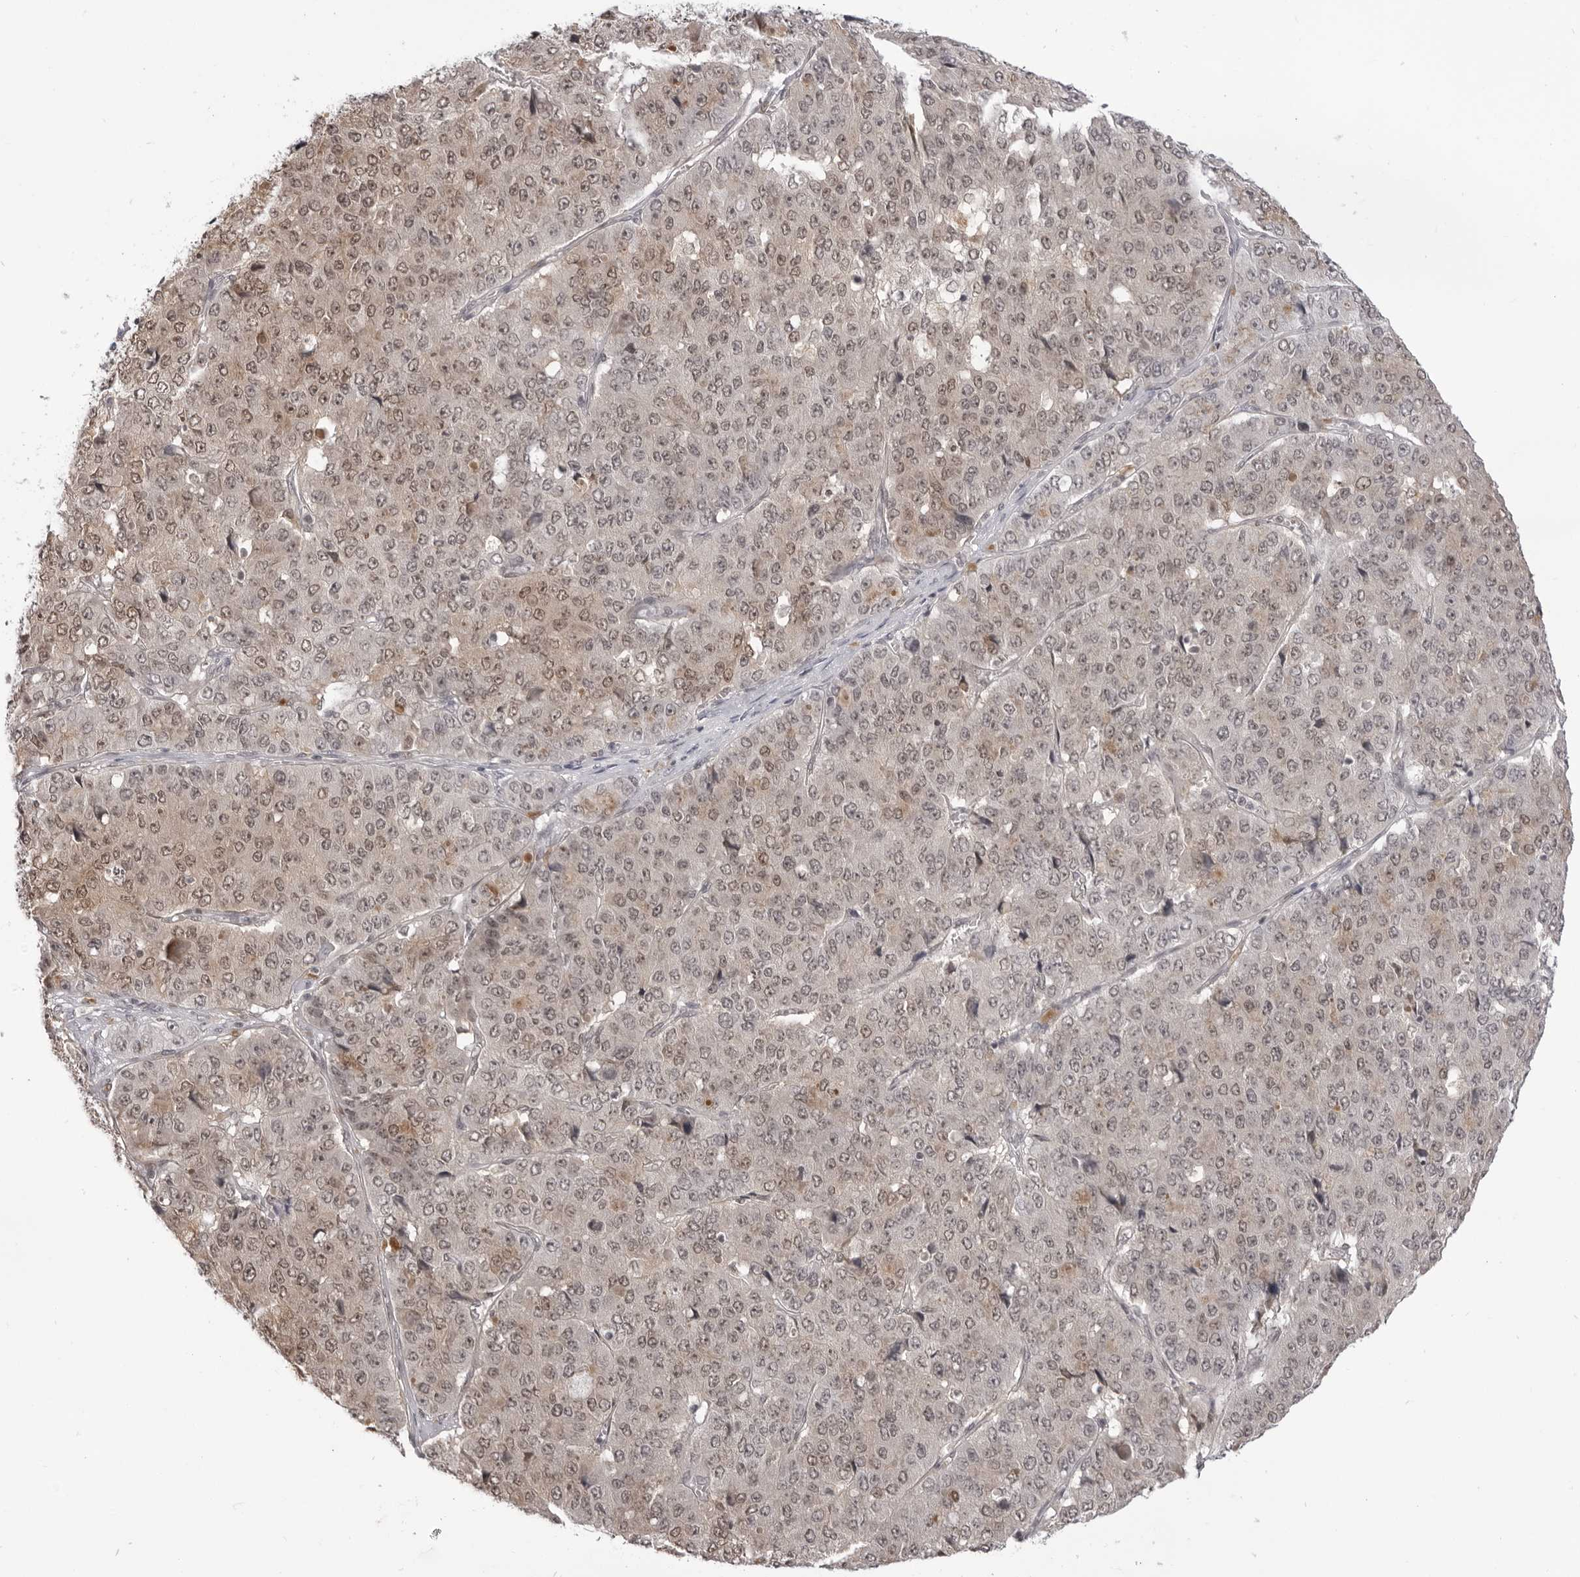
{"staining": {"intensity": "weak", "quantity": ">75%", "location": "nuclear"}, "tissue": "pancreatic cancer", "cell_type": "Tumor cells", "image_type": "cancer", "snomed": [{"axis": "morphology", "description": "Adenocarcinoma, NOS"}, {"axis": "topography", "description": "Pancreas"}], "caption": "Protein expression analysis of human pancreatic adenocarcinoma reveals weak nuclear positivity in about >75% of tumor cells.", "gene": "SRGAP2", "patient": {"sex": "male", "age": 50}}